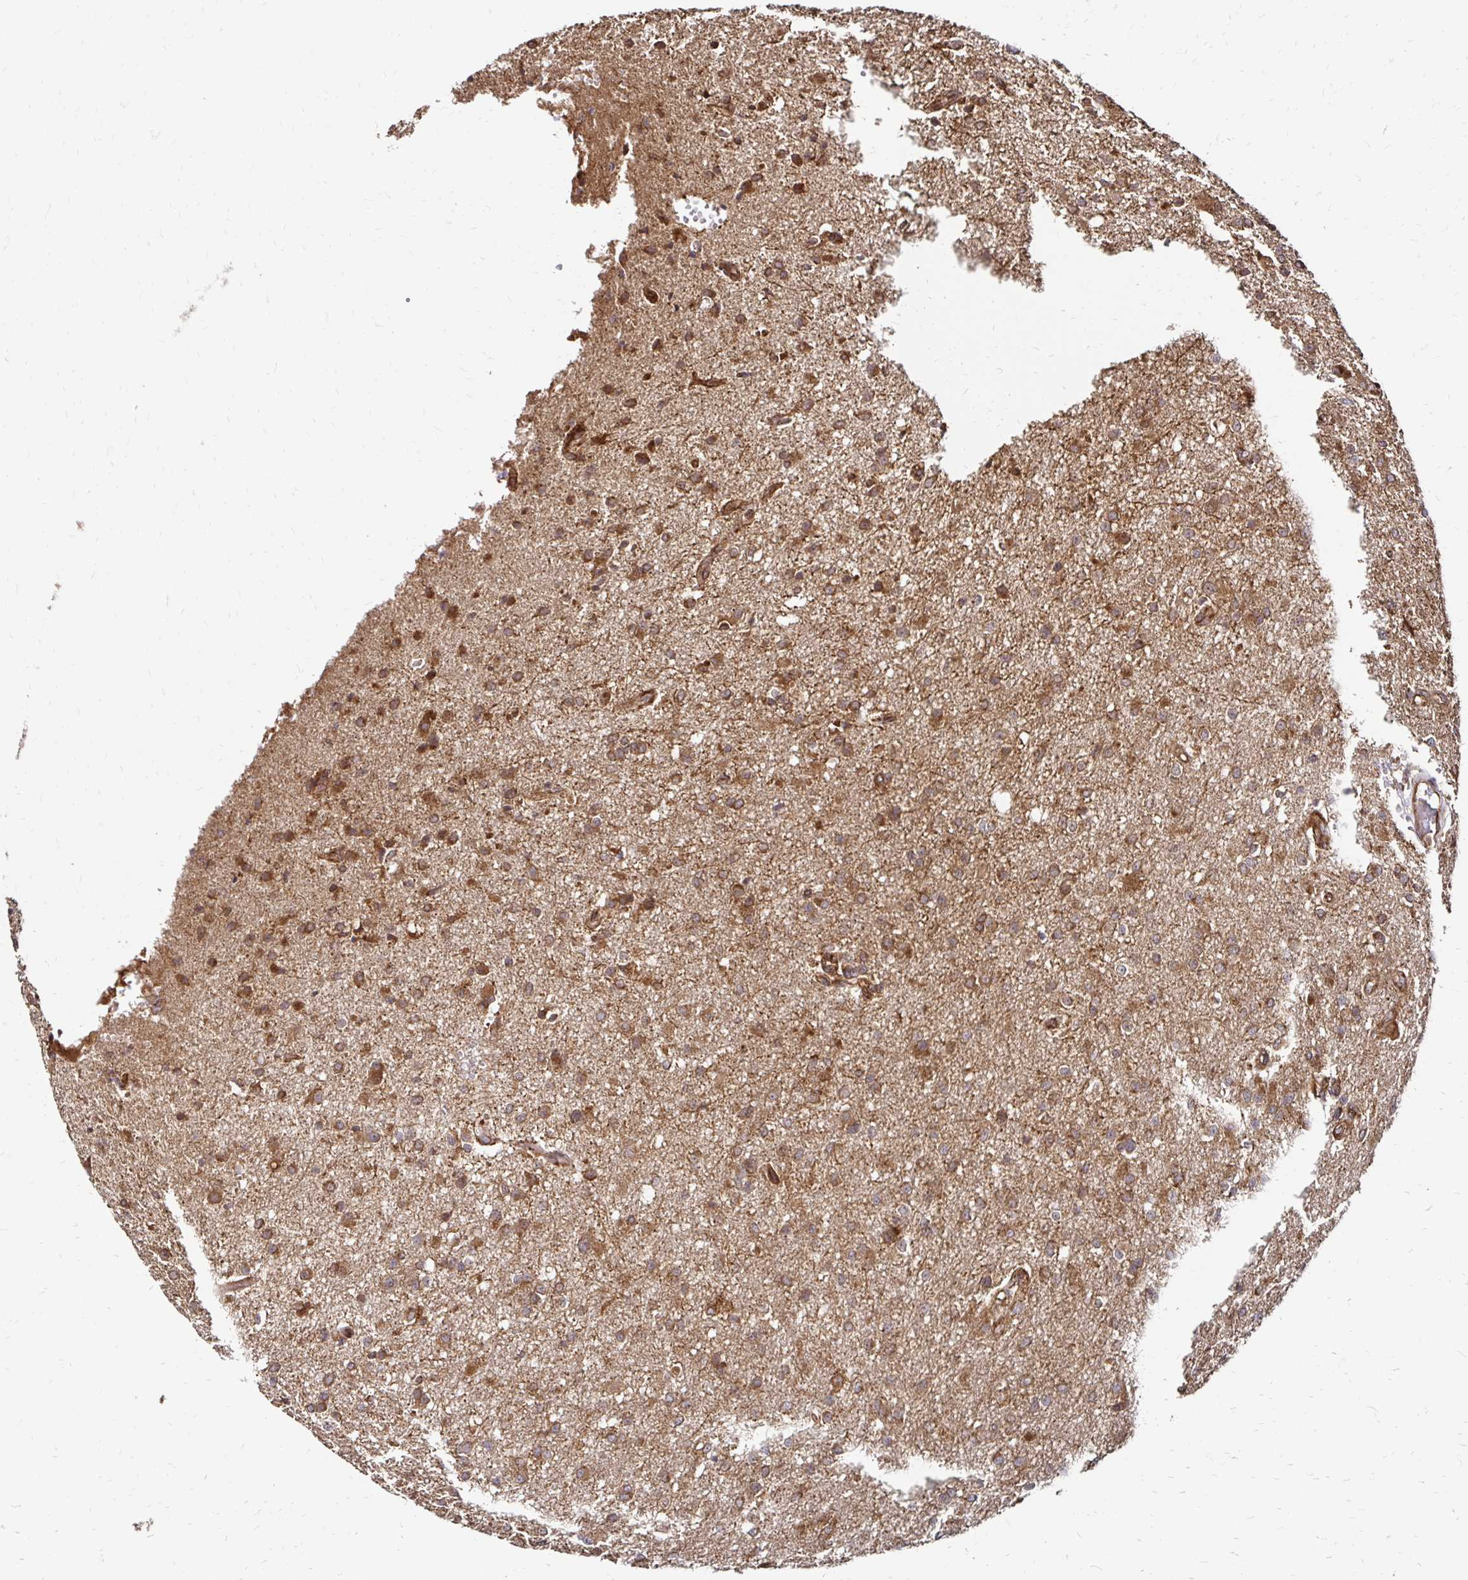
{"staining": {"intensity": "moderate", "quantity": ">75%", "location": "cytoplasmic/membranous"}, "tissue": "glioma", "cell_type": "Tumor cells", "image_type": "cancer", "snomed": [{"axis": "morphology", "description": "Glioma, malignant, Low grade"}, {"axis": "topography", "description": "Brain"}], "caption": "The histopathology image demonstrates a brown stain indicating the presence of a protein in the cytoplasmic/membranous of tumor cells in malignant glioma (low-grade).", "gene": "ZW10", "patient": {"sex": "male", "age": 26}}